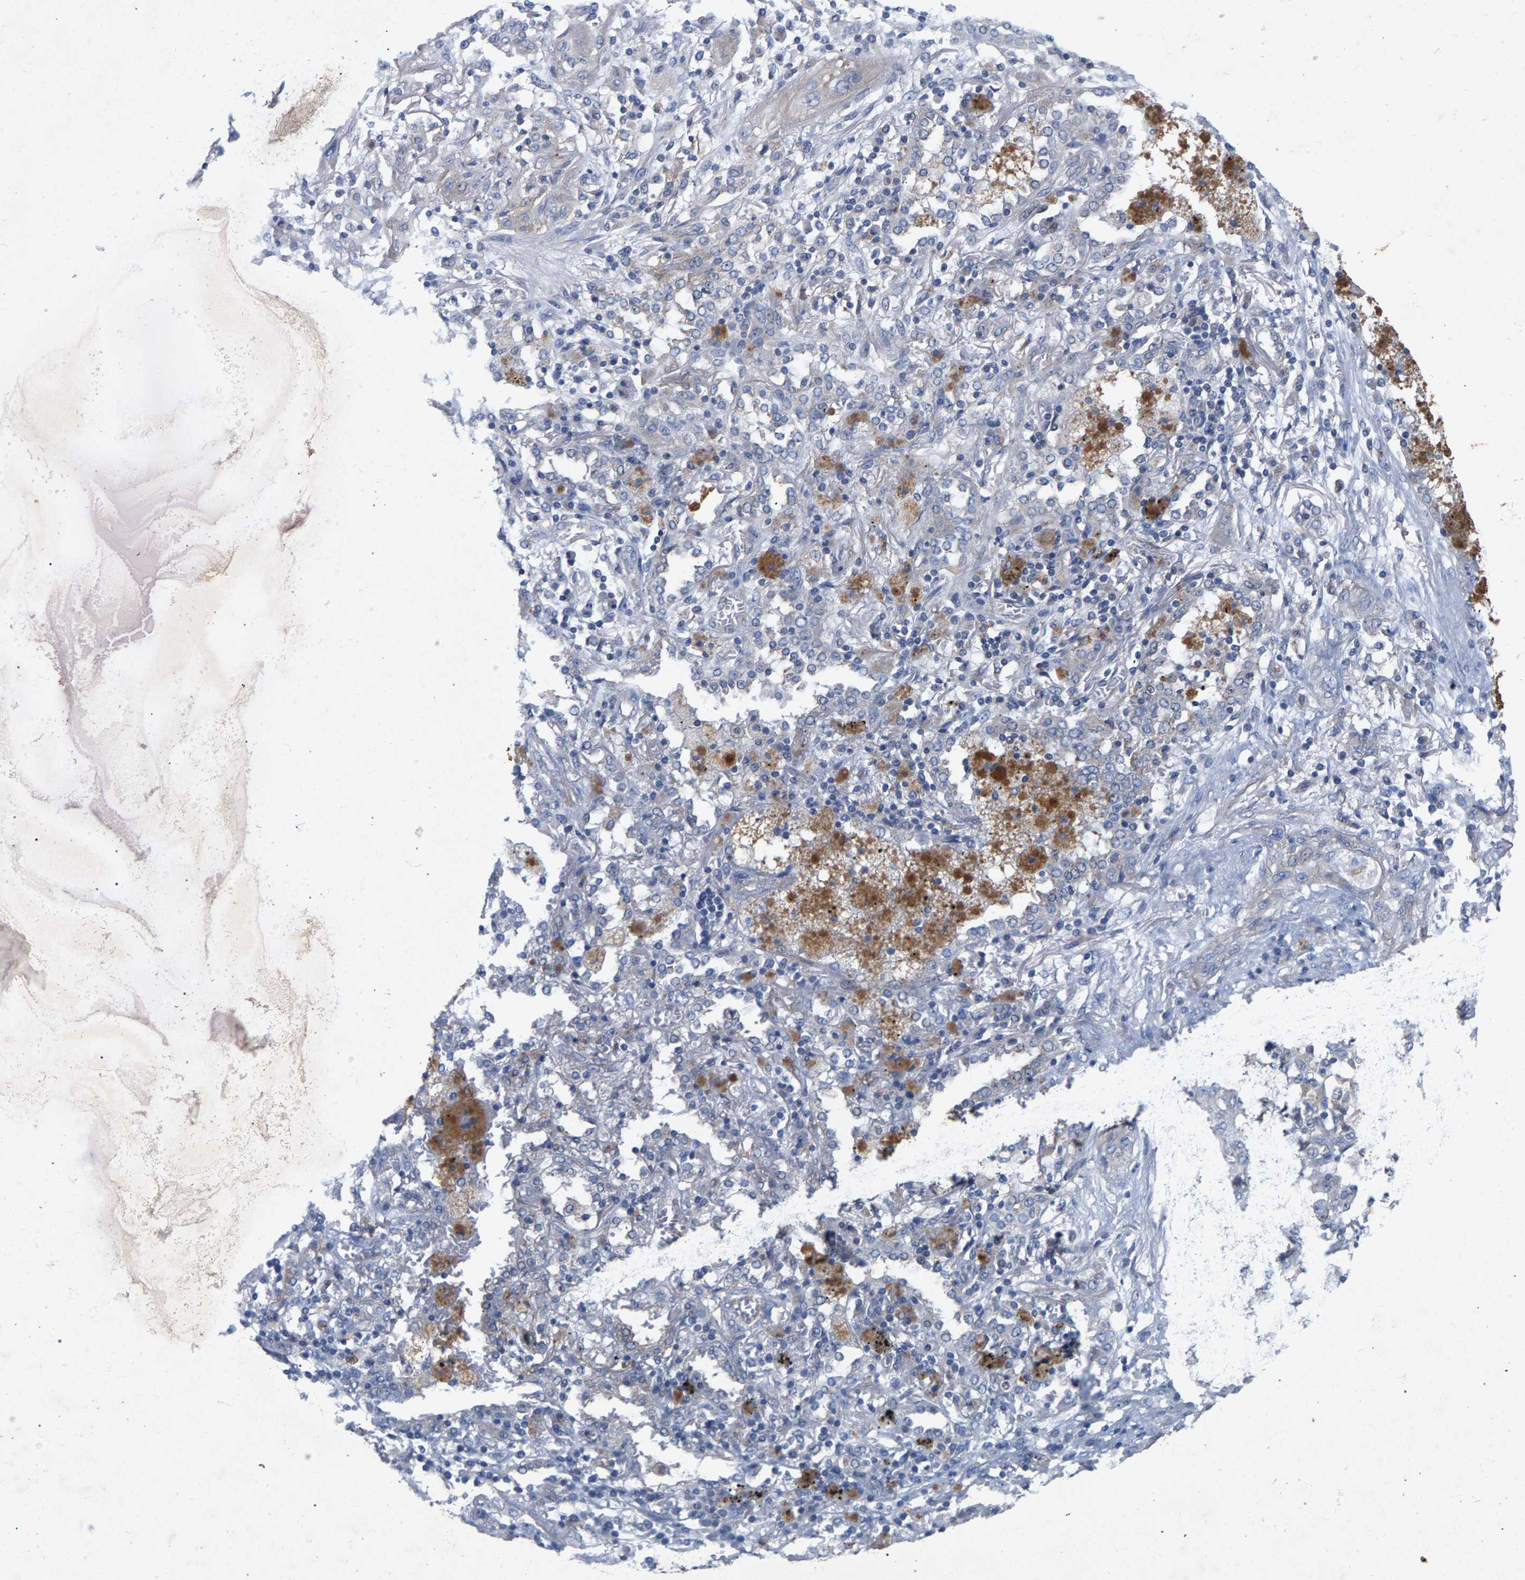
{"staining": {"intensity": "negative", "quantity": "none", "location": "none"}, "tissue": "lung cancer", "cell_type": "Tumor cells", "image_type": "cancer", "snomed": [{"axis": "morphology", "description": "Squamous cell carcinoma, NOS"}, {"axis": "topography", "description": "Lung"}], "caption": "The immunohistochemistry image has no significant staining in tumor cells of squamous cell carcinoma (lung) tissue.", "gene": "MAMDC2", "patient": {"sex": "female", "age": 47}}